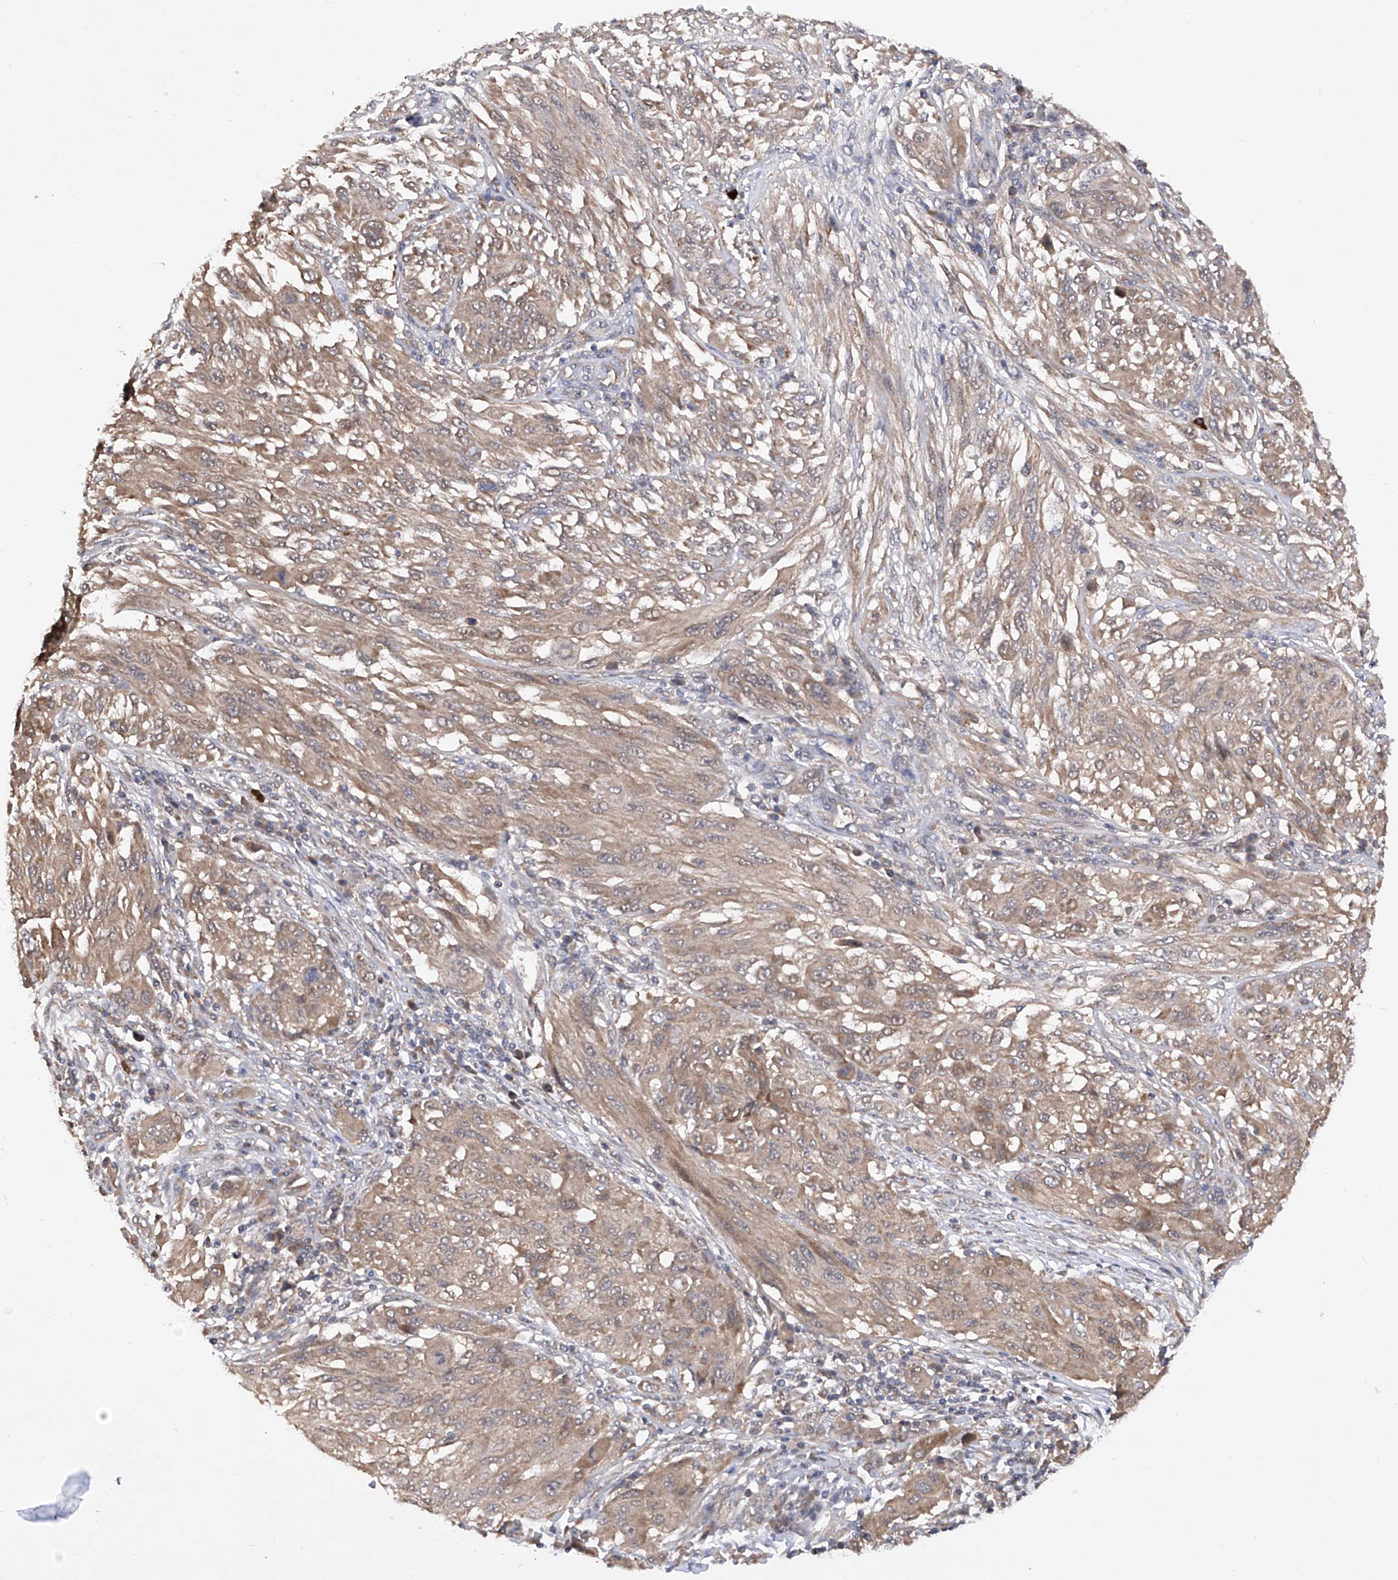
{"staining": {"intensity": "weak", "quantity": ">75%", "location": "cytoplasmic/membranous"}, "tissue": "melanoma", "cell_type": "Tumor cells", "image_type": "cancer", "snomed": [{"axis": "morphology", "description": "Malignant melanoma, NOS"}, {"axis": "topography", "description": "Skin"}], "caption": "The immunohistochemical stain shows weak cytoplasmic/membranous staining in tumor cells of malignant melanoma tissue.", "gene": "USP45", "patient": {"sex": "female", "age": 91}}